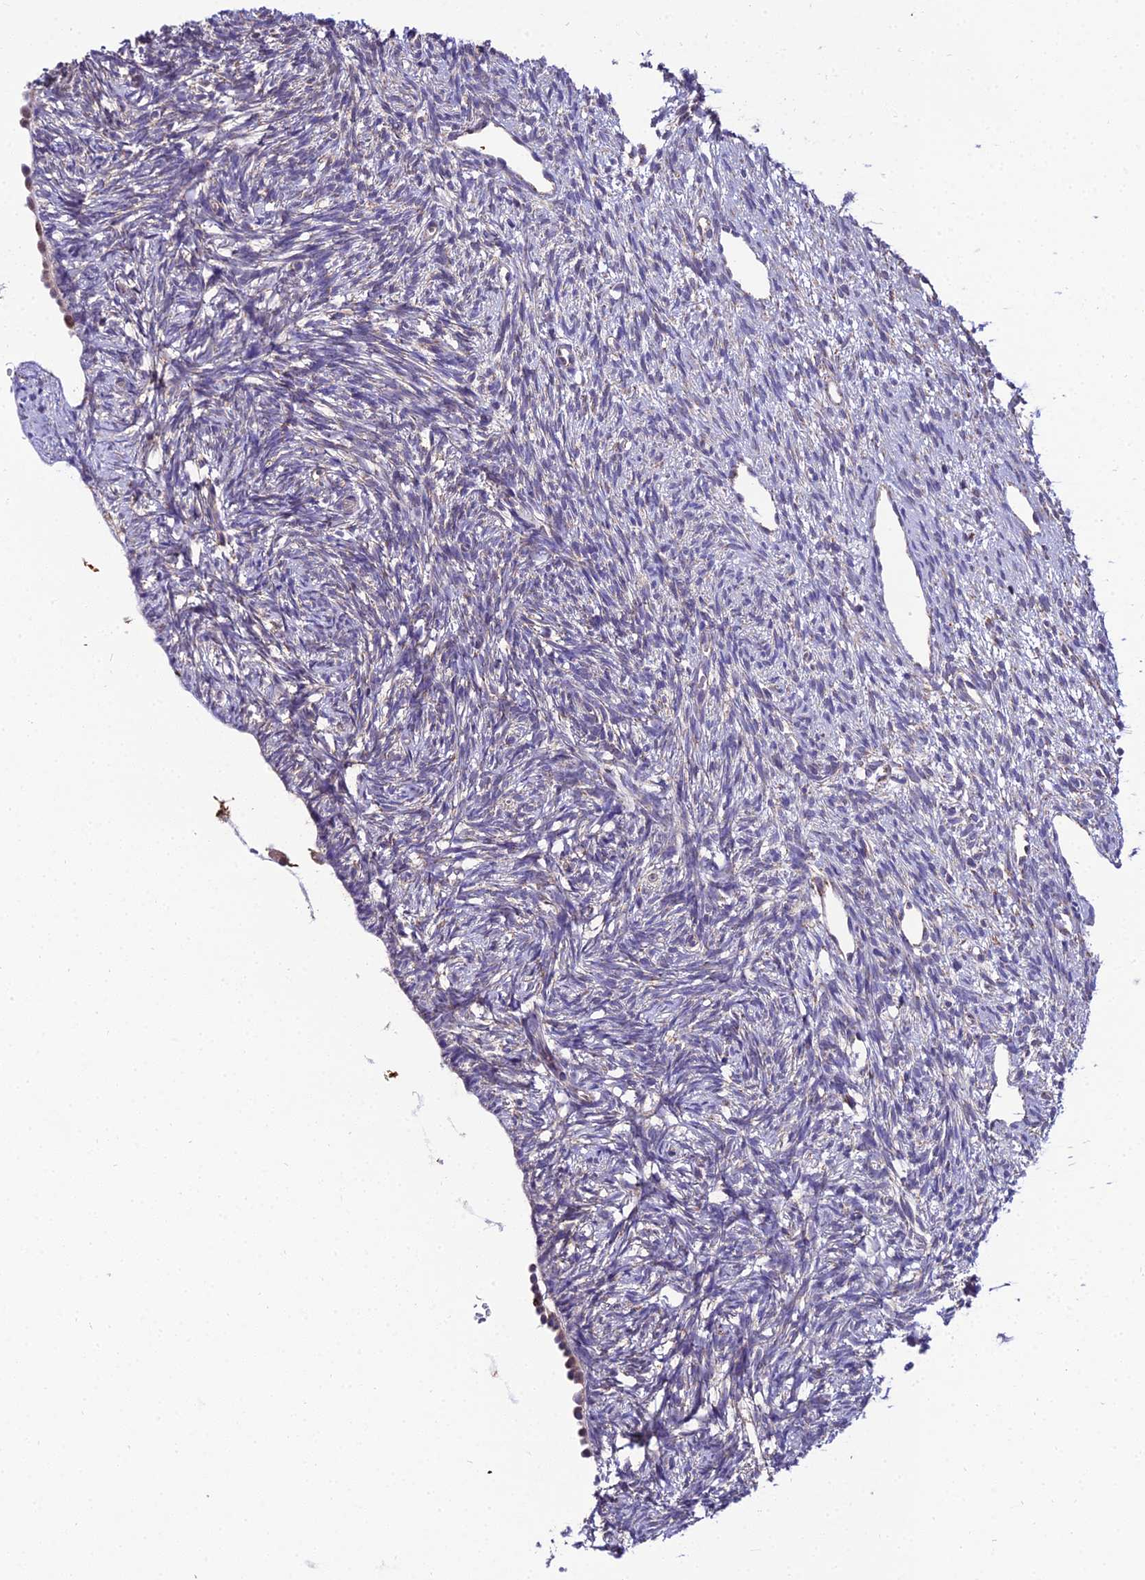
{"staining": {"intensity": "moderate", "quantity": "<25%", "location": "nuclear"}, "tissue": "ovary", "cell_type": "Follicle cells", "image_type": "normal", "snomed": [{"axis": "morphology", "description": "Normal tissue, NOS"}, {"axis": "topography", "description": "Ovary"}], "caption": "Immunohistochemical staining of normal human ovary reveals moderate nuclear protein expression in about <25% of follicle cells. The staining is performed using DAB brown chromogen to label protein expression. The nuclei are counter-stained blue using hematoxylin.", "gene": "PSMD2", "patient": {"sex": "female", "age": 51}}